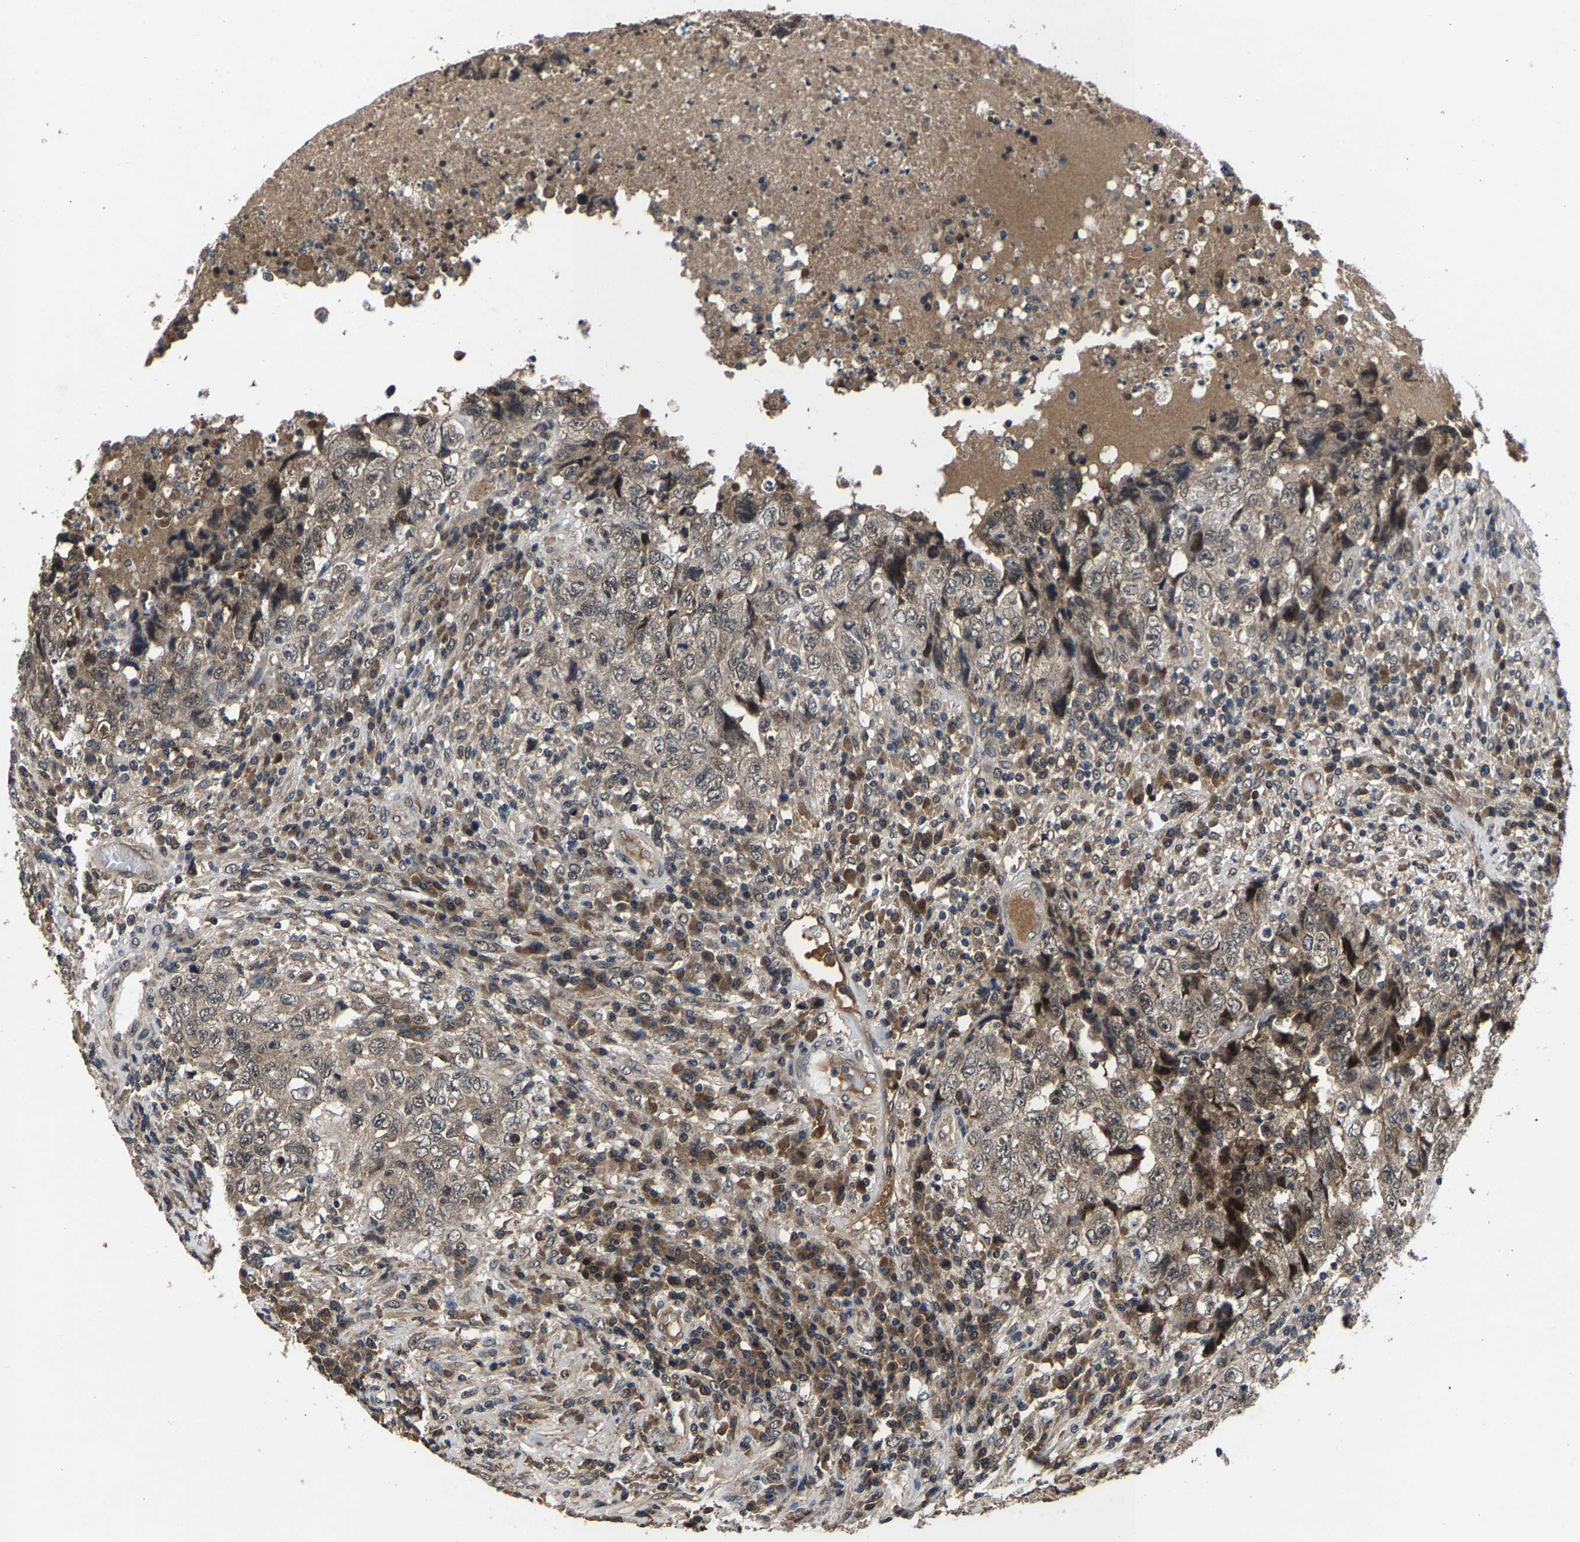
{"staining": {"intensity": "weak", "quantity": ">75%", "location": "cytoplasmic/membranous"}, "tissue": "testis cancer", "cell_type": "Tumor cells", "image_type": "cancer", "snomed": [{"axis": "morphology", "description": "Necrosis, NOS"}, {"axis": "morphology", "description": "Carcinoma, Embryonal, NOS"}, {"axis": "topography", "description": "Testis"}], "caption": "Immunohistochemistry (DAB (3,3'-diaminobenzidine)) staining of human testis cancer (embryonal carcinoma) exhibits weak cytoplasmic/membranous protein positivity in about >75% of tumor cells. The protein of interest is stained brown, and the nuclei are stained in blue (DAB (3,3'-diaminobenzidine) IHC with brightfield microscopy, high magnification).", "gene": "HUWE1", "patient": {"sex": "male", "age": 19}}